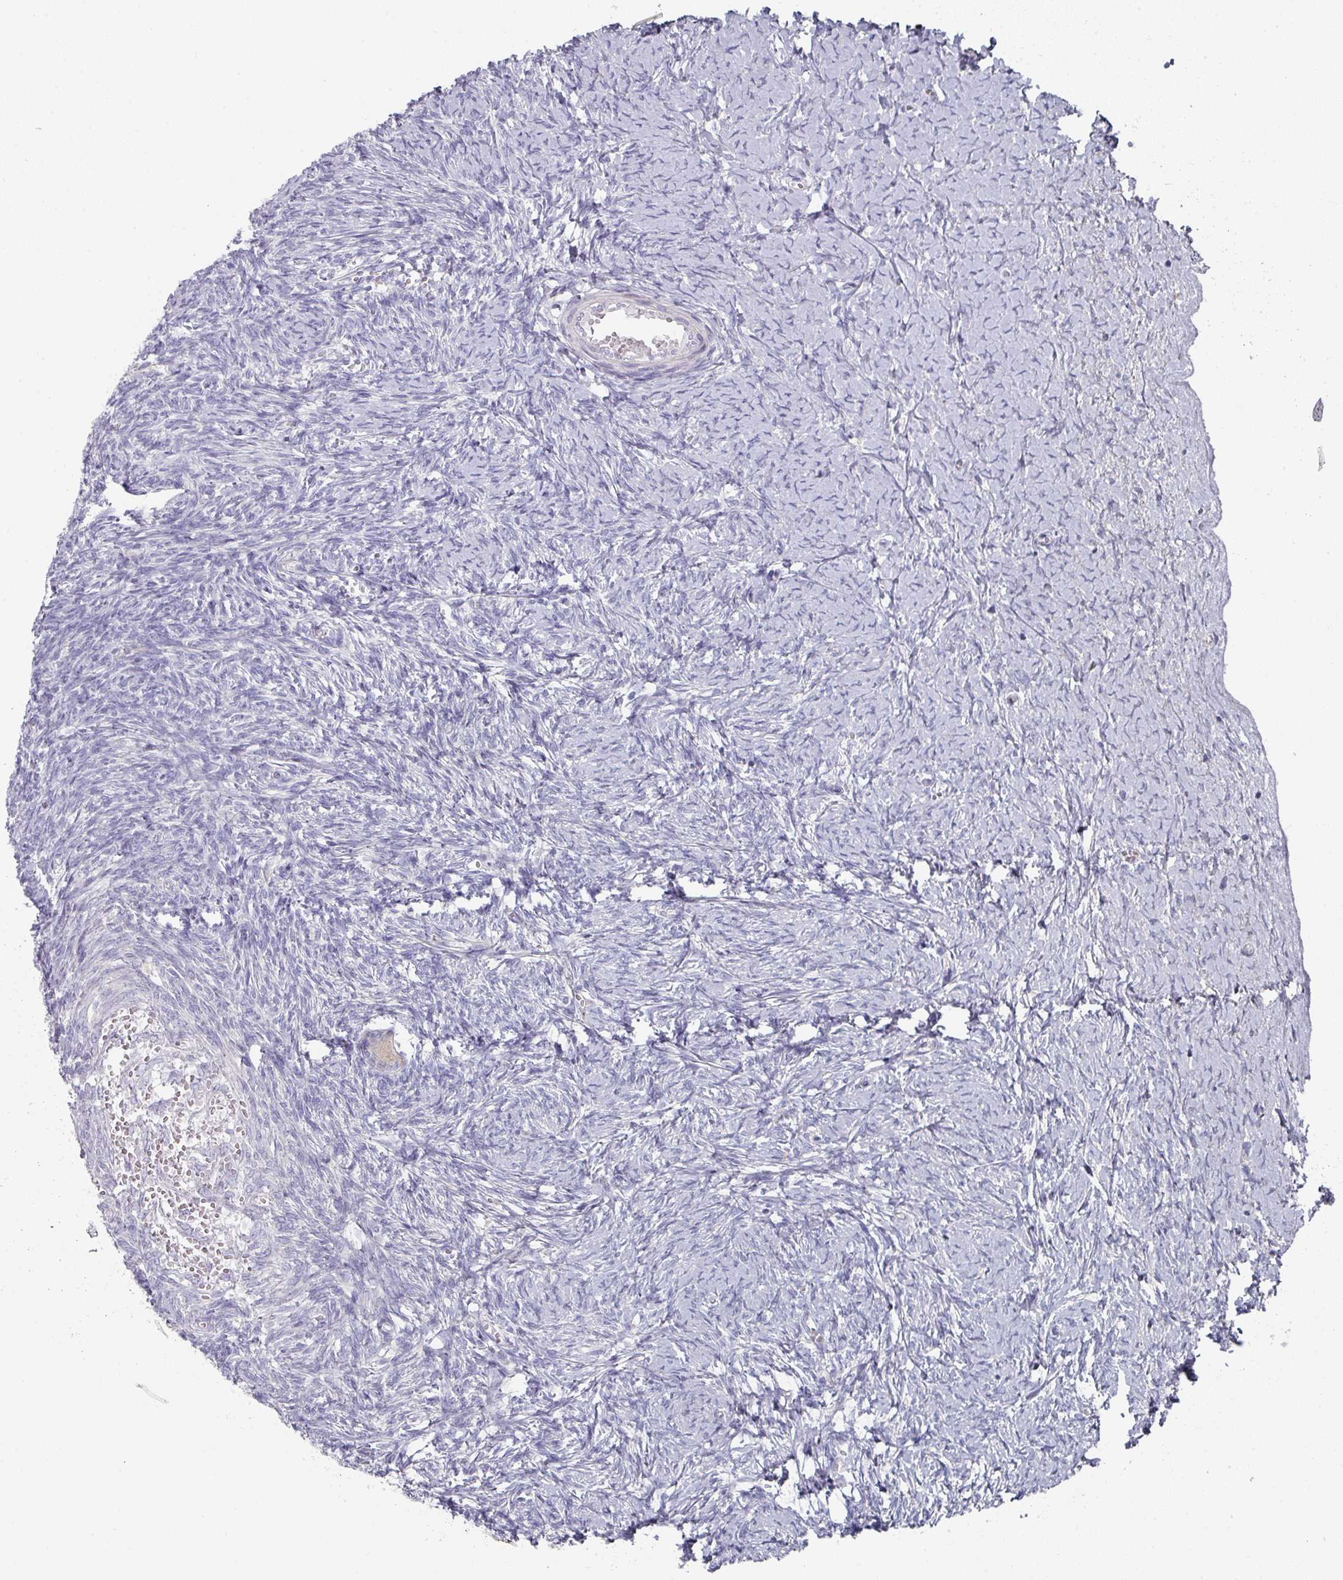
{"staining": {"intensity": "negative", "quantity": "none", "location": "none"}, "tissue": "ovary", "cell_type": "Follicle cells", "image_type": "normal", "snomed": [{"axis": "morphology", "description": "Normal tissue, NOS"}, {"axis": "topography", "description": "Ovary"}], "caption": "Immunohistochemistry micrograph of normal ovary: human ovary stained with DAB (3,3'-diaminobenzidine) exhibits no significant protein staining in follicle cells.", "gene": "NT5C1A", "patient": {"sex": "female", "age": 39}}